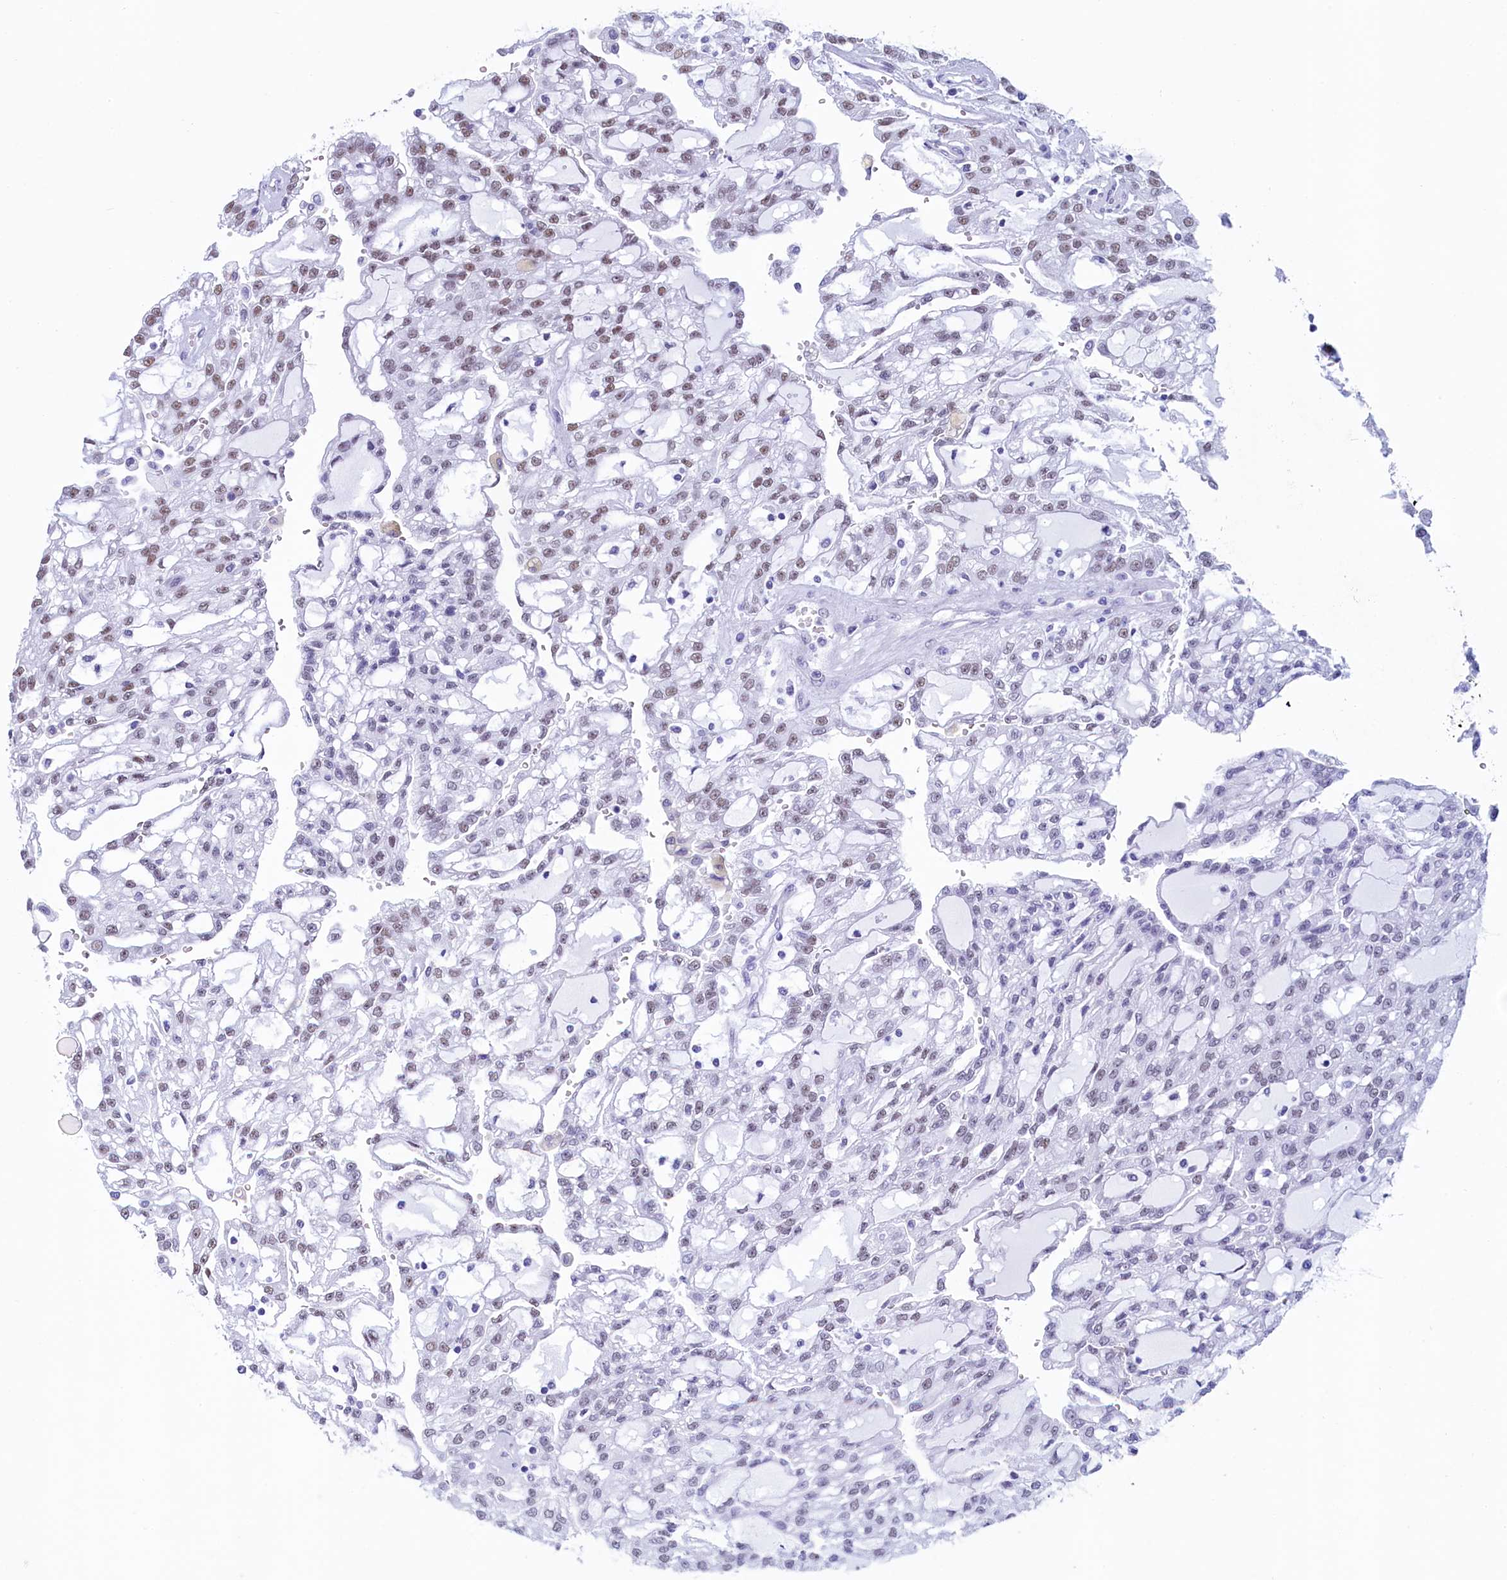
{"staining": {"intensity": "weak", "quantity": "25%-75%", "location": "nuclear"}, "tissue": "renal cancer", "cell_type": "Tumor cells", "image_type": "cancer", "snomed": [{"axis": "morphology", "description": "Adenocarcinoma, NOS"}, {"axis": "topography", "description": "Kidney"}], "caption": "Immunohistochemical staining of renal cancer (adenocarcinoma) demonstrates low levels of weak nuclear protein expression in approximately 25%-75% of tumor cells.", "gene": "SUGP2", "patient": {"sex": "male", "age": 63}}